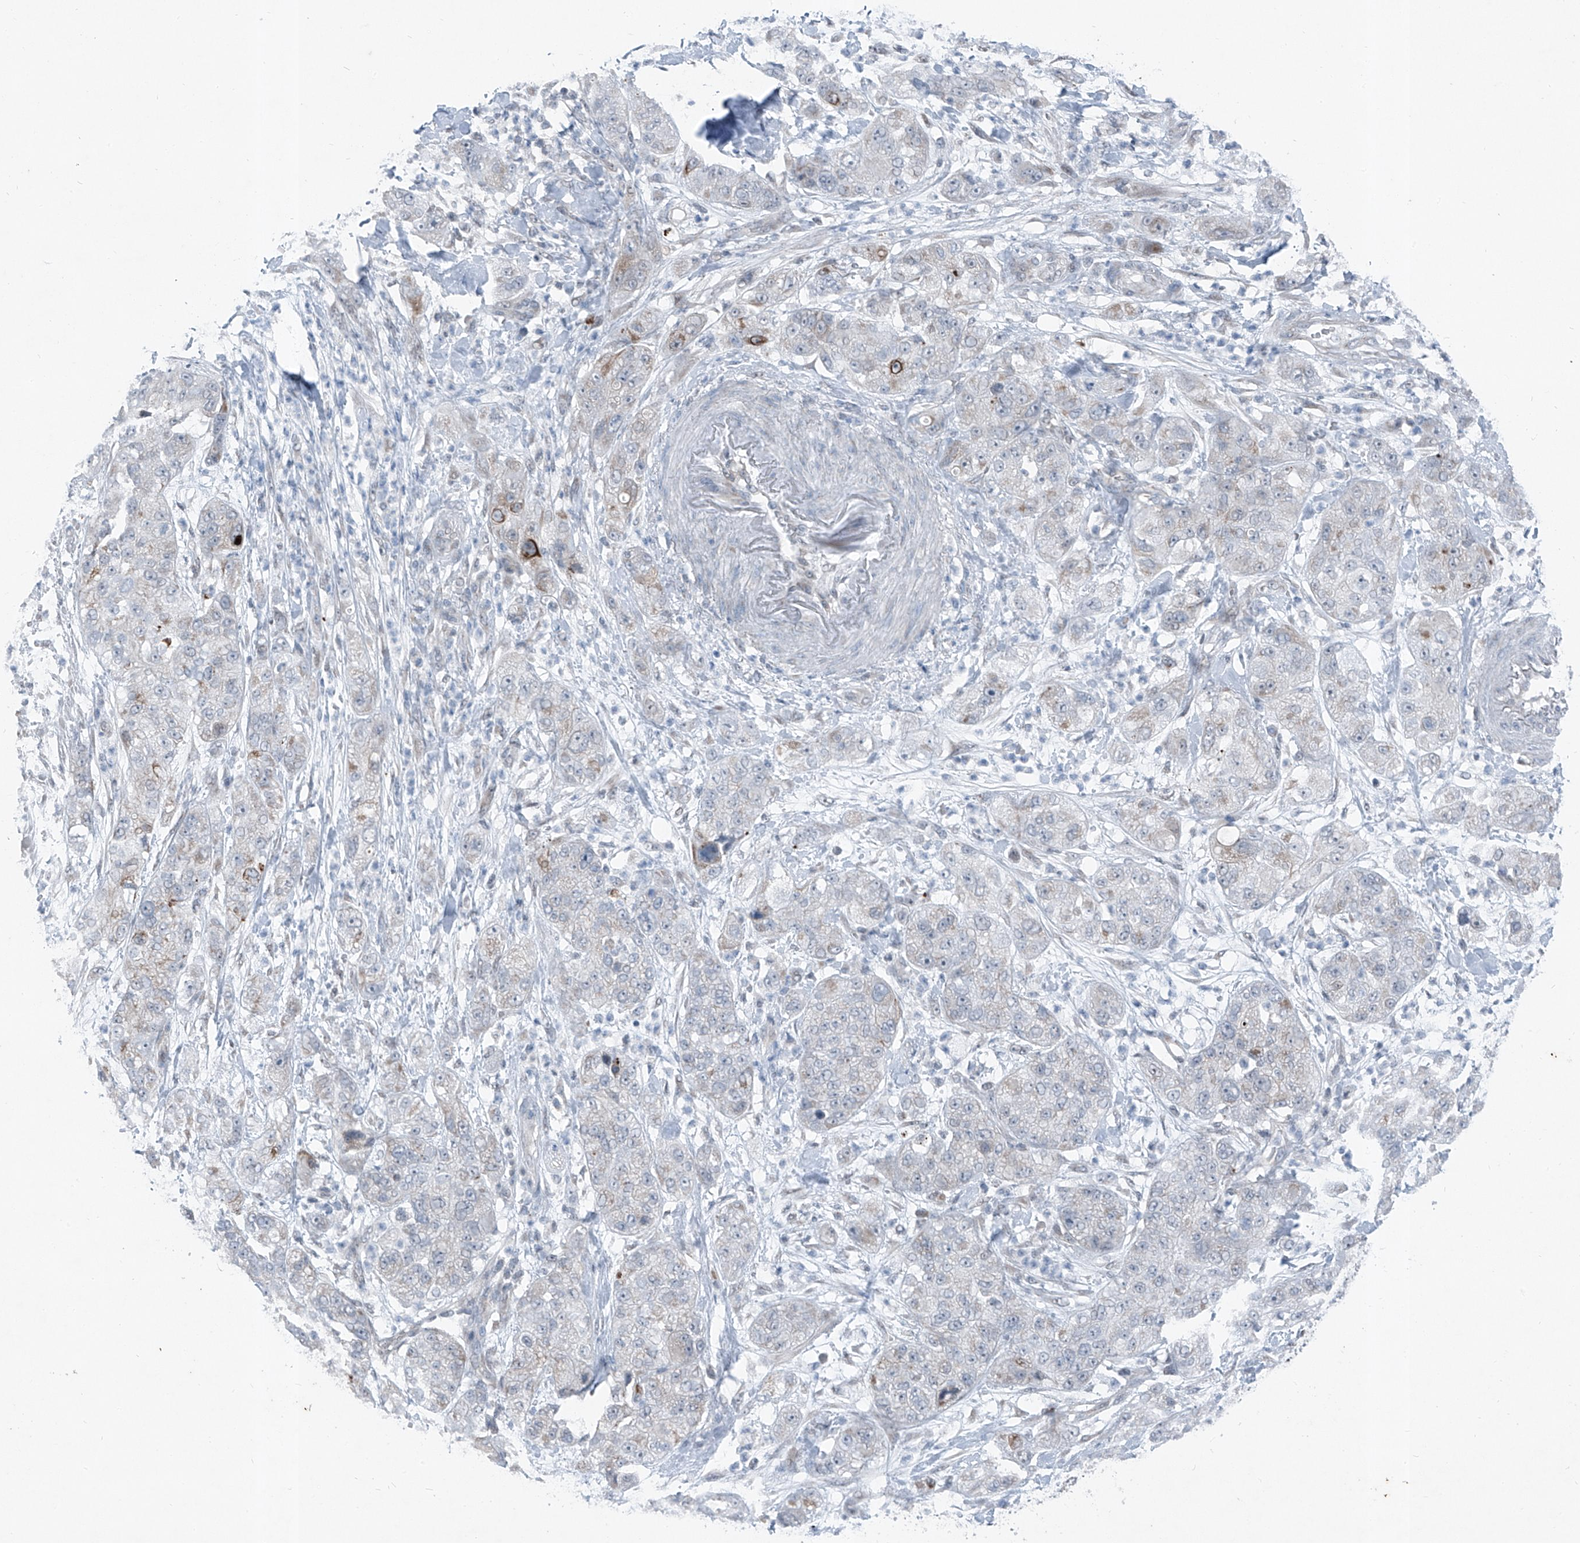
{"staining": {"intensity": "negative", "quantity": "none", "location": "none"}, "tissue": "pancreatic cancer", "cell_type": "Tumor cells", "image_type": "cancer", "snomed": [{"axis": "morphology", "description": "Adenocarcinoma, NOS"}, {"axis": "topography", "description": "Pancreas"}], "caption": "A high-resolution image shows IHC staining of pancreatic adenocarcinoma, which reveals no significant expression in tumor cells.", "gene": "DYRK1B", "patient": {"sex": "female", "age": 78}}